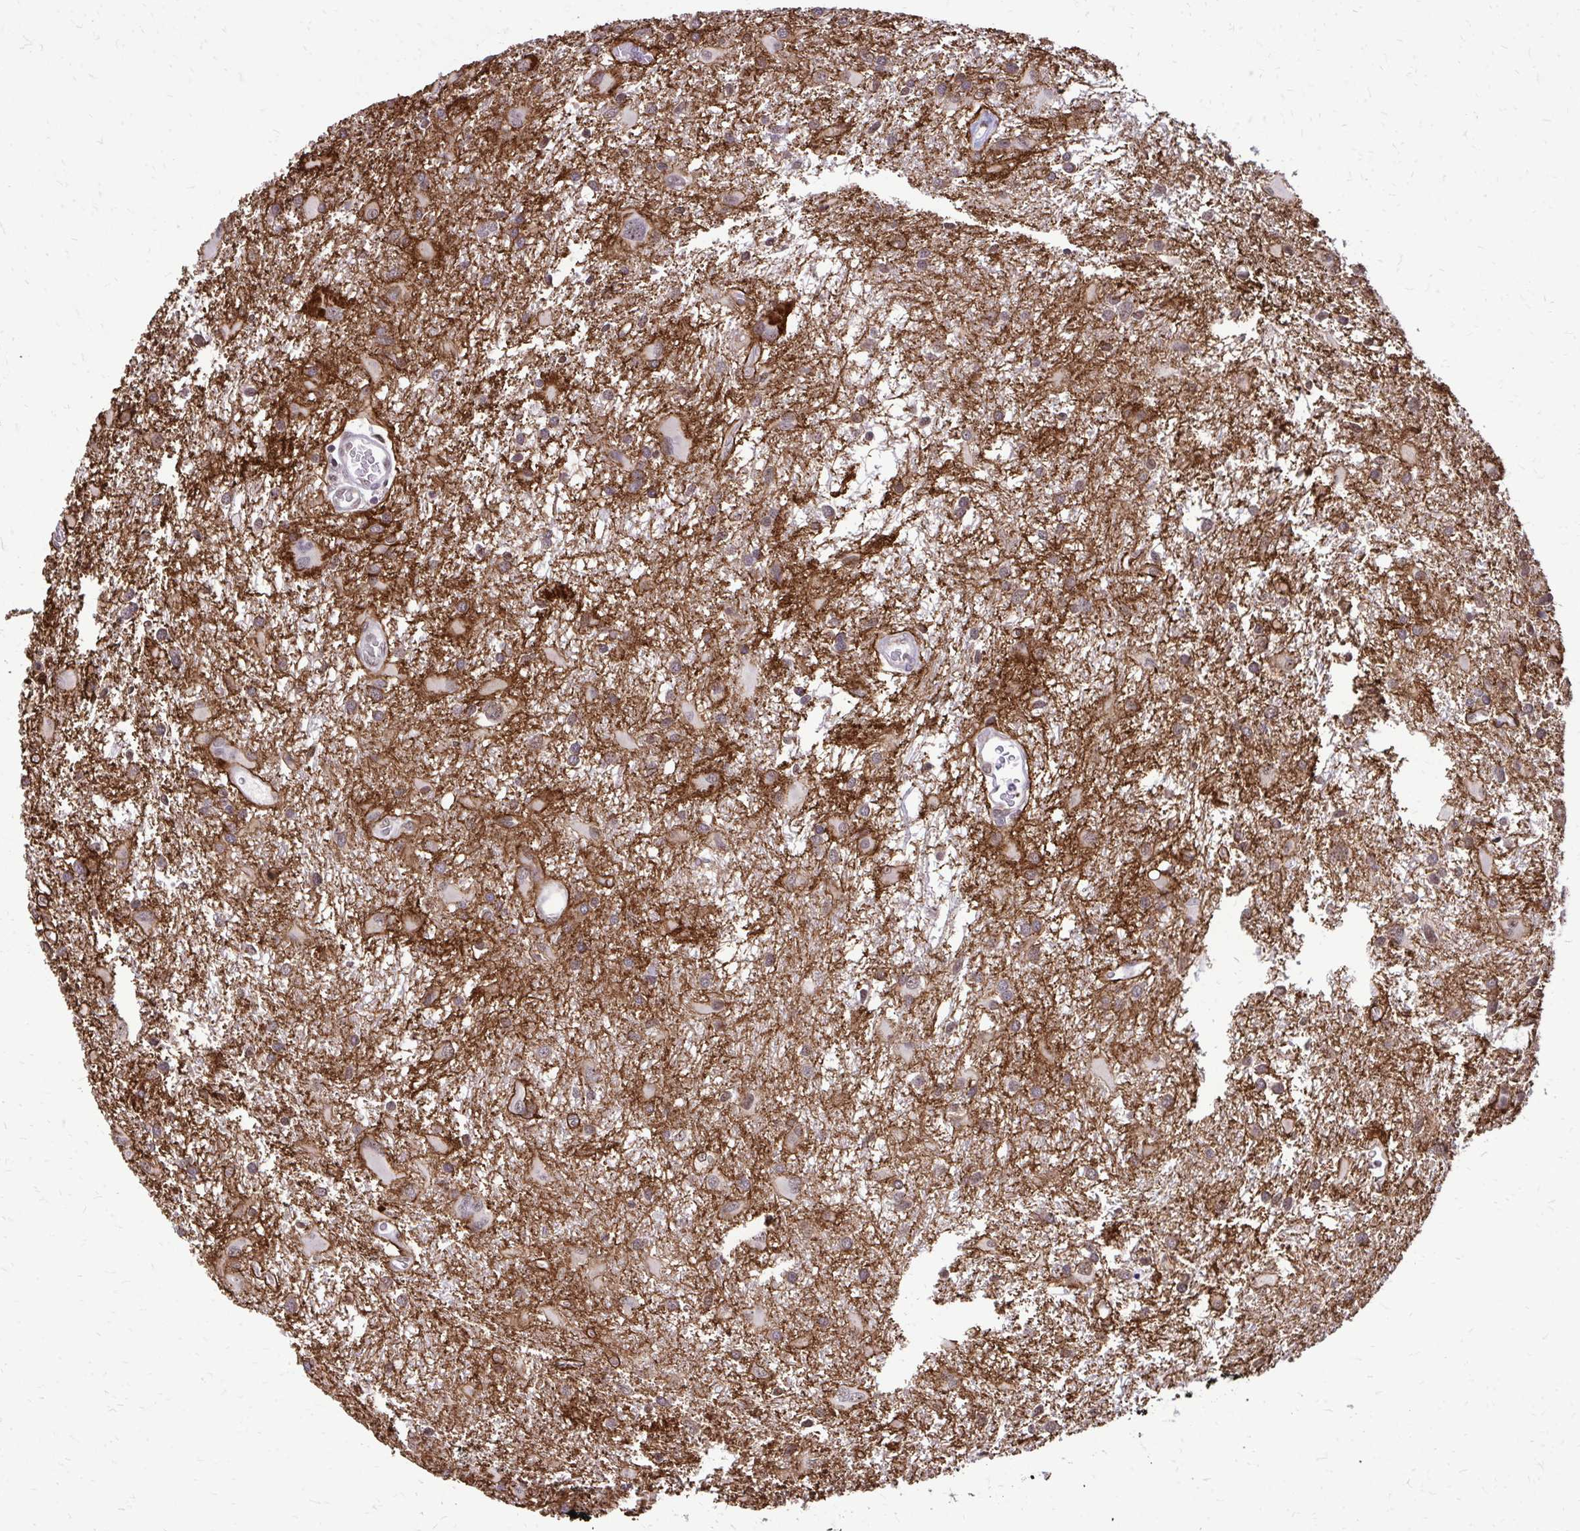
{"staining": {"intensity": "moderate", "quantity": "<25%", "location": "cytoplasmic/membranous"}, "tissue": "glioma", "cell_type": "Tumor cells", "image_type": "cancer", "snomed": [{"axis": "morphology", "description": "Glioma, malignant, High grade"}, {"axis": "topography", "description": "Brain"}], "caption": "A high-resolution histopathology image shows immunohistochemistry staining of malignant high-grade glioma, which demonstrates moderate cytoplasmic/membranous positivity in about <25% of tumor cells.", "gene": "AKAP5", "patient": {"sex": "male", "age": 53}}